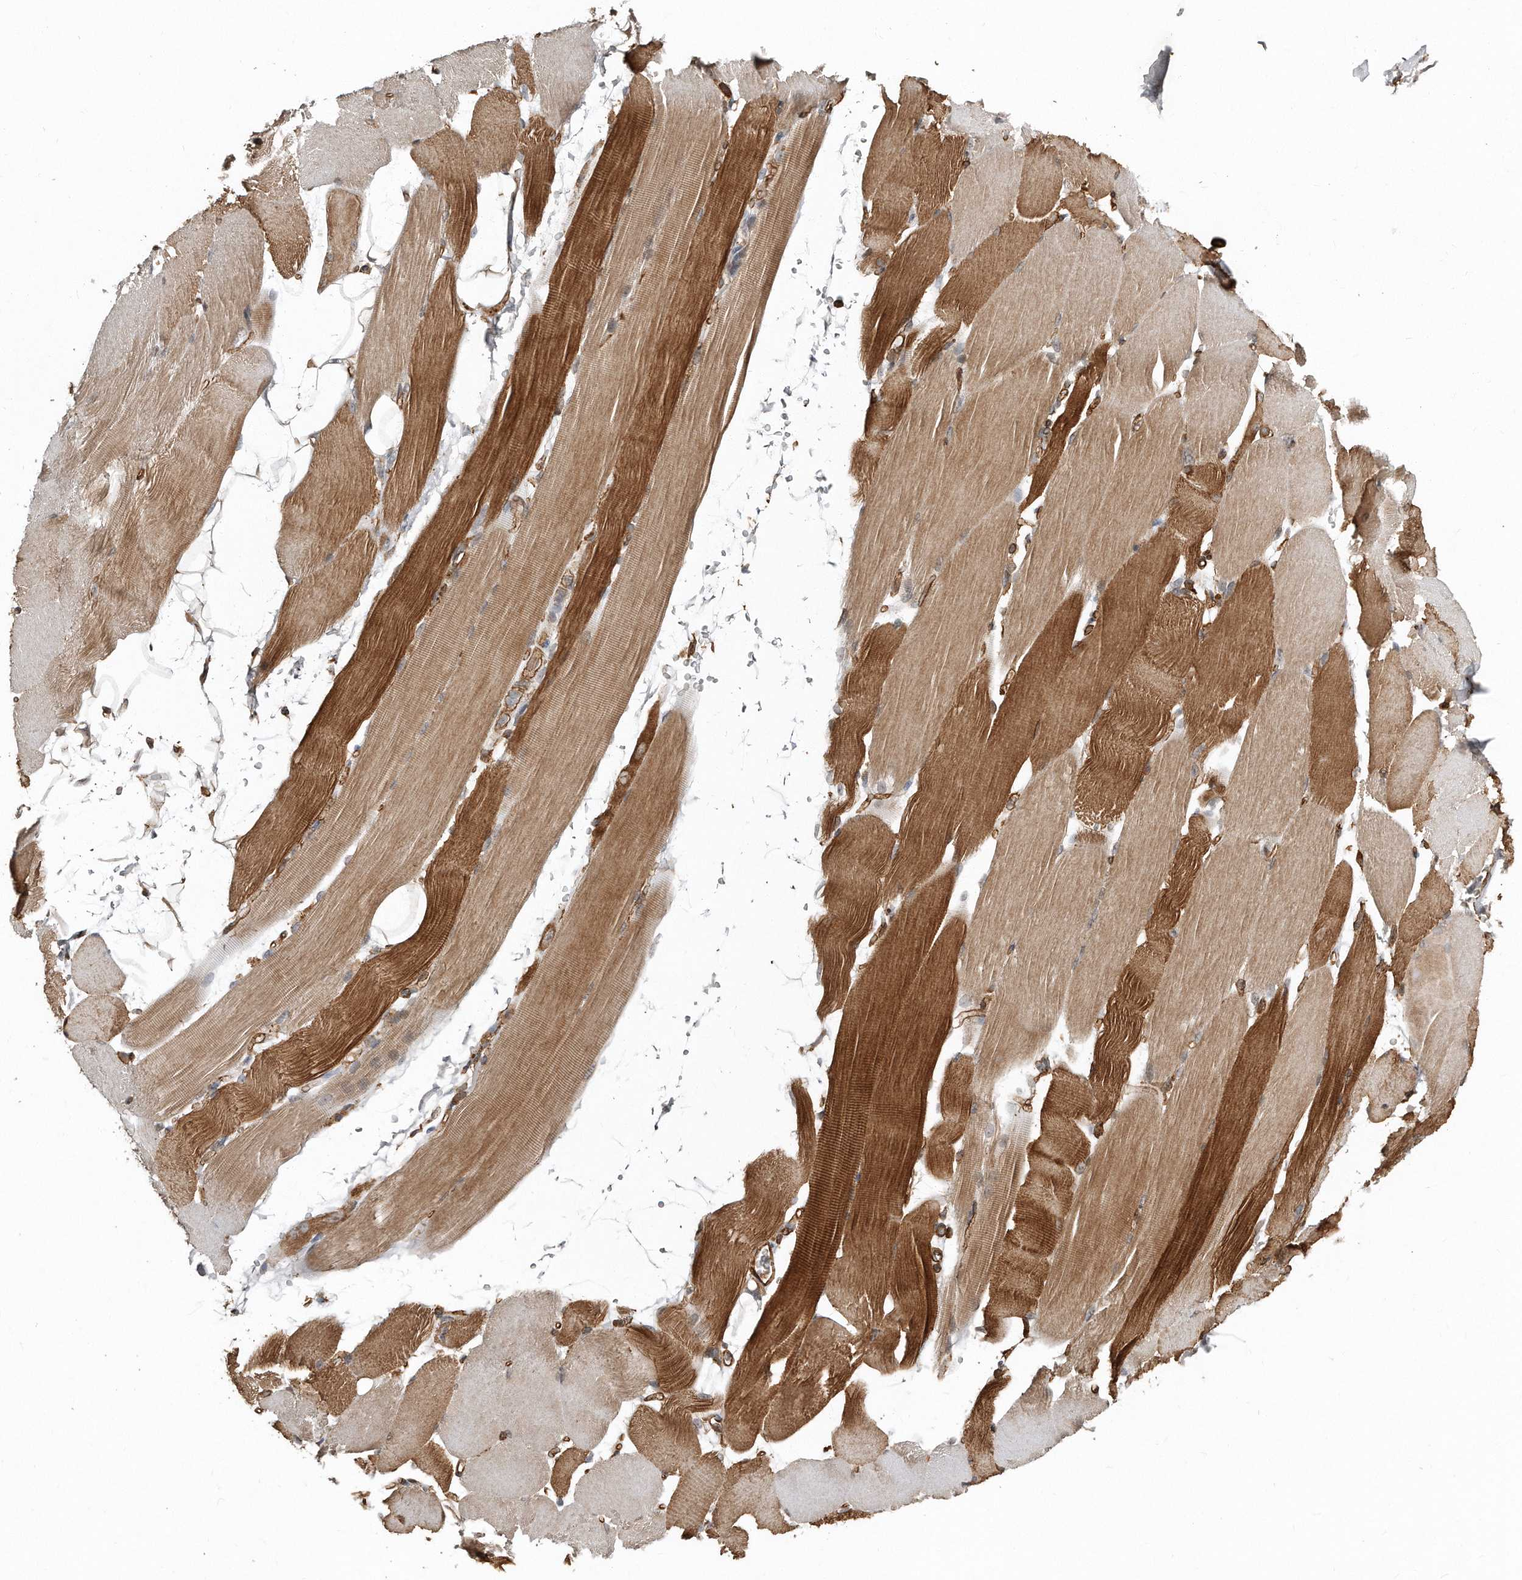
{"staining": {"intensity": "moderate", "quantity": "25%-75%", "location": "cytoplasmic/membranous"}, "tissue": "skeletal muscle", "cell_type": "Myocytes", "image_type": "normal", "snomed": [{"axis": "morphology", "description": "Normal tissue, NOS"}, {"axis": "topography", "description": "Skeletal muscle"}, {"axis": "topography", "description": "Parathyroid gland"}], "caption": "Immunohistochemical staining of normal skeletal muscle exhibits moderate cytoplasmic/membranous protein positivity in about 25%-75% of myocytes.", "gene": "SNAP47", "patient": {"sex": "female", "age": 37}}